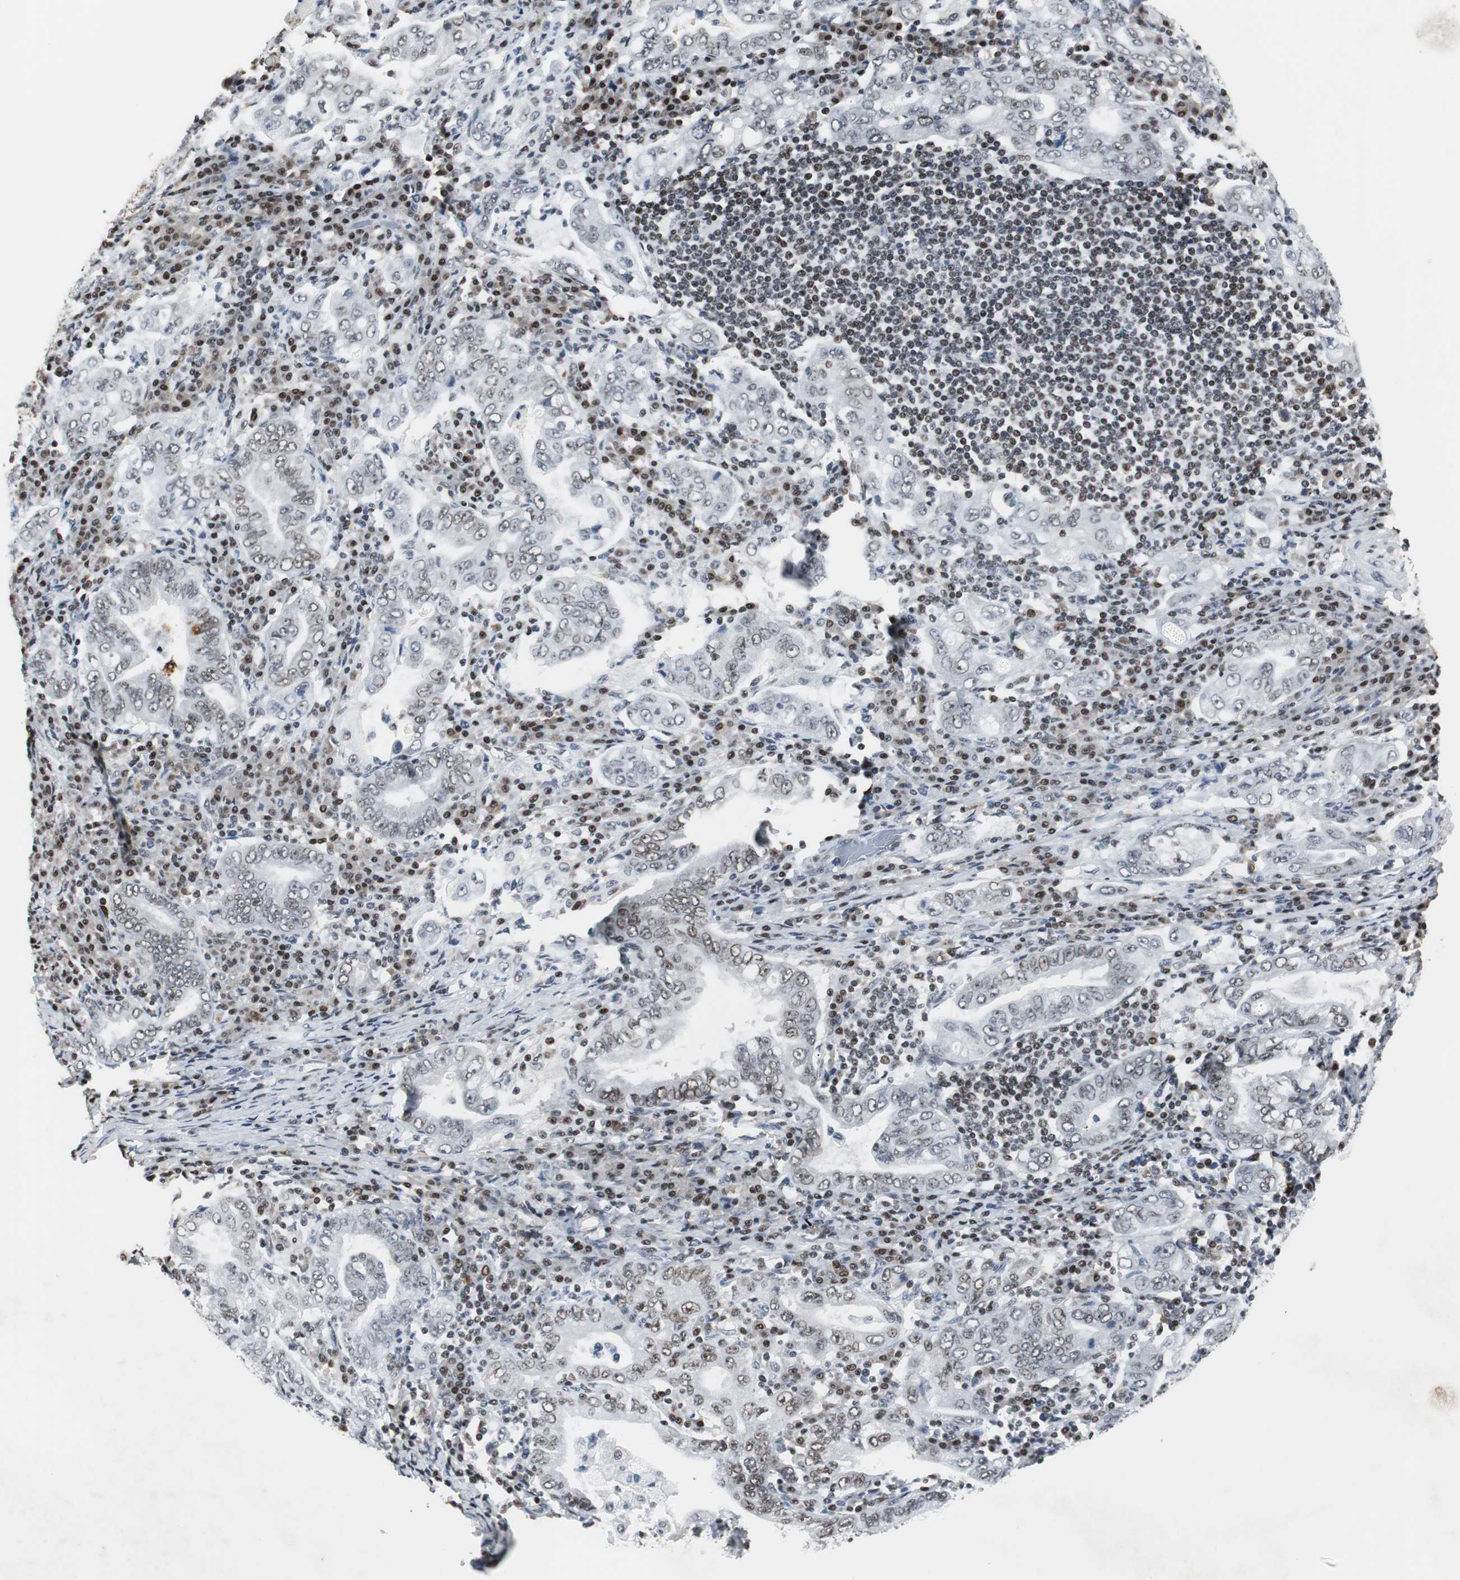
{"staining": {"intensity": "moderate", "quantity": "25%-75%", "location": "nuclear"}, "tissue": "stomach cancer", "cell_type": "Tumor cells", "image_type": "cancer", "snomed": [{"axis": "morphology", "description": "Normal tissue, NOS"}, {"axis": "morphology", "description": "Adenocarcinoma, NOS"}, {"axis": "topography", "description": "Esophagus"}, {"axis": "topography", "description": "Stomach, upper"}, {"axis": "topography", "description": "Peripheral nerve tissue"}], "caption": "The histopathology image demonstrates immunohistochemical staining of stomach adenocarcinoma. There is moderate nuclear expression is seen in about 25%-75% of tumor cells. (DAB IHC, brown staining for protein, blue staining for nuclei).", "gene": "RAD9A", "patient": {"sex": "male", "age": 62}}